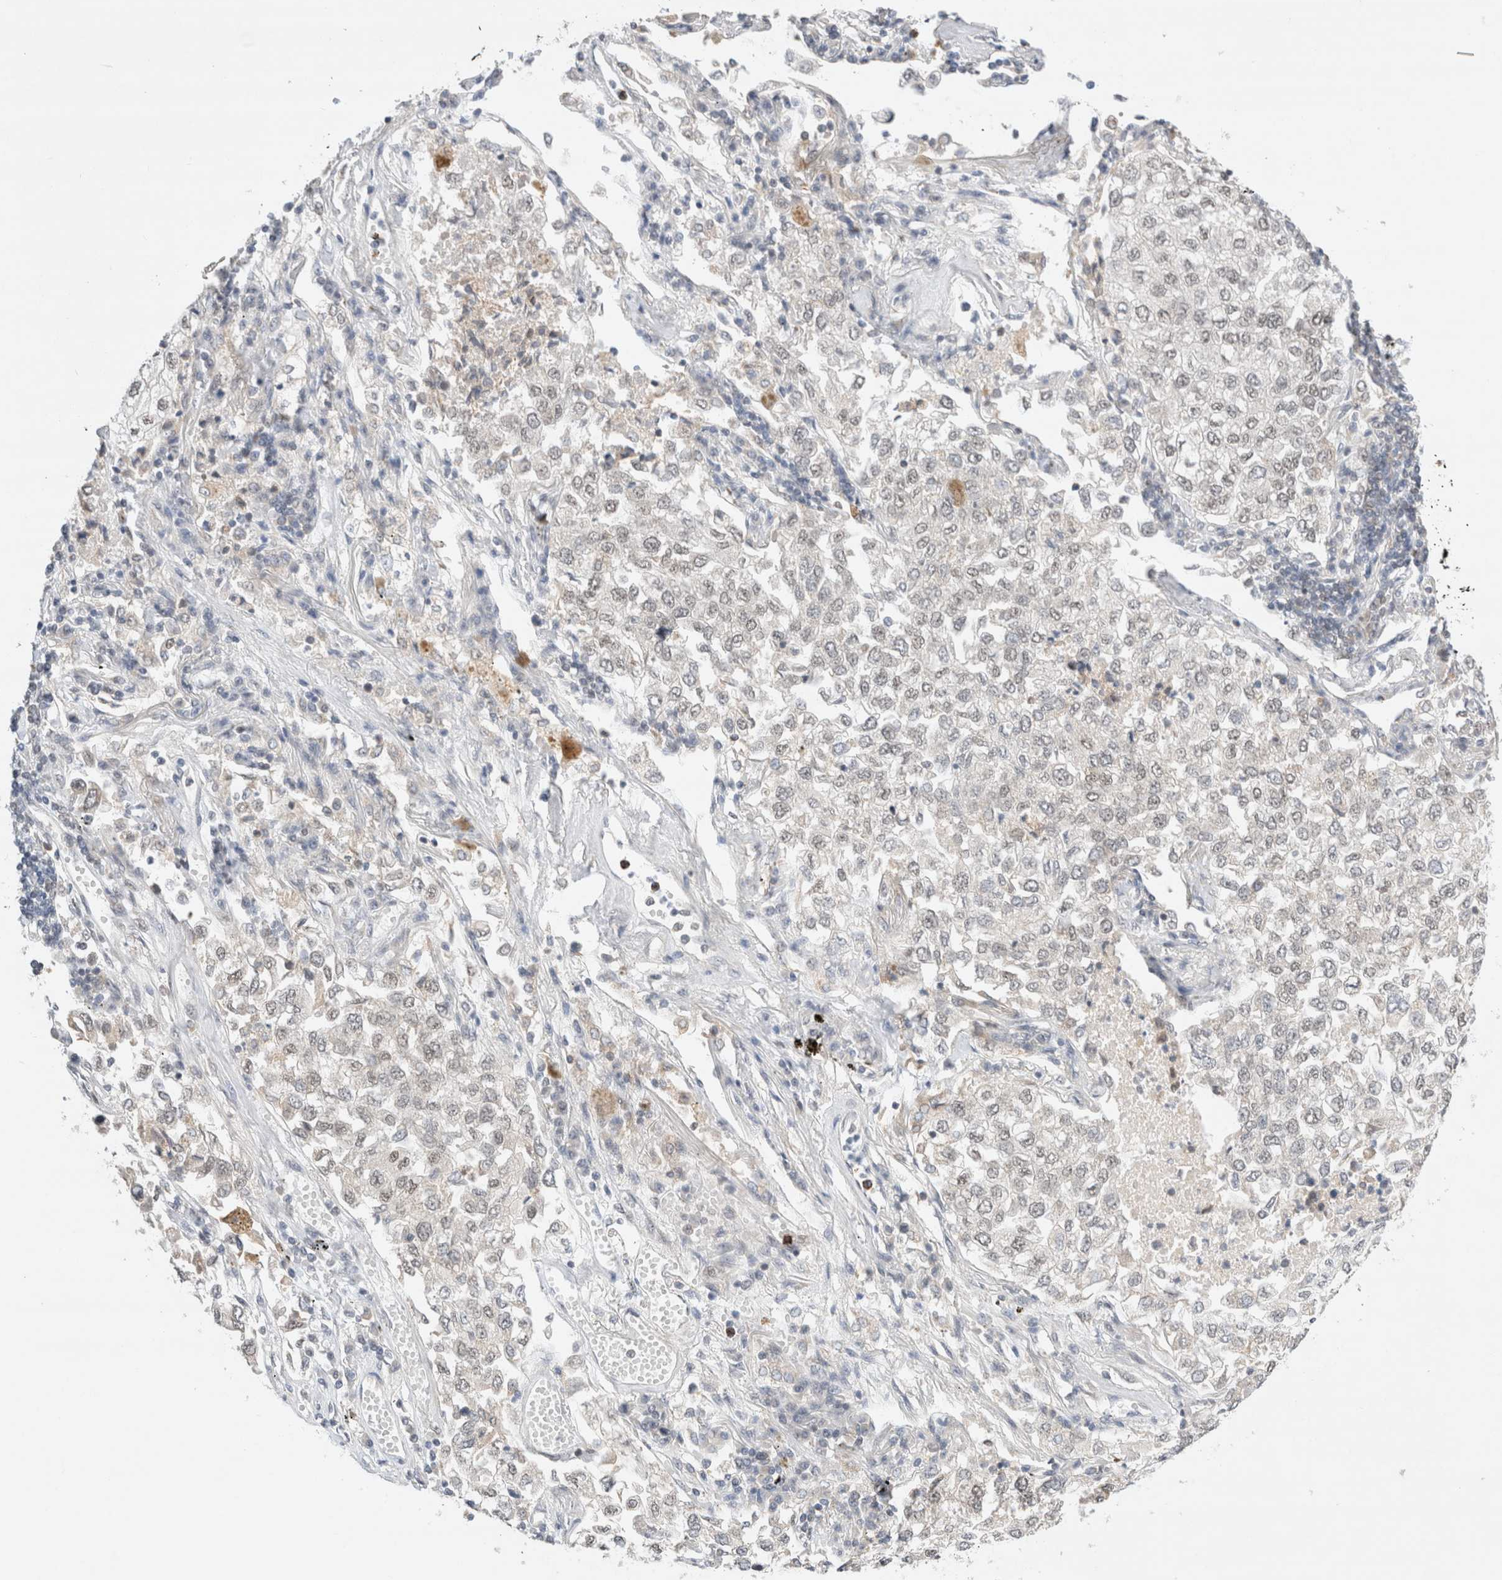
{"staining": {"intensity": "weak", "quantity": "<25%", "location": "nuclear"}, "tissue": "lung cancer", "cell_type": "Tumor cells", "image_type": "cancer", "snomed": [{"axis": "morphology", "description": "Adenocarcinoma, NOS"}, {"axis": "topography", "description": "Lung"}], "caption": "IHC micrograph of neoplastic tissue: lung adenocarcinoma stained with DAB (3,3'-diaminobenzidine) displays no significant protein positivity in tumor cells. (DAB IHC, high magnification).", "gene": "GTF2I", "patient": {"sex": "male", "age": 63}}